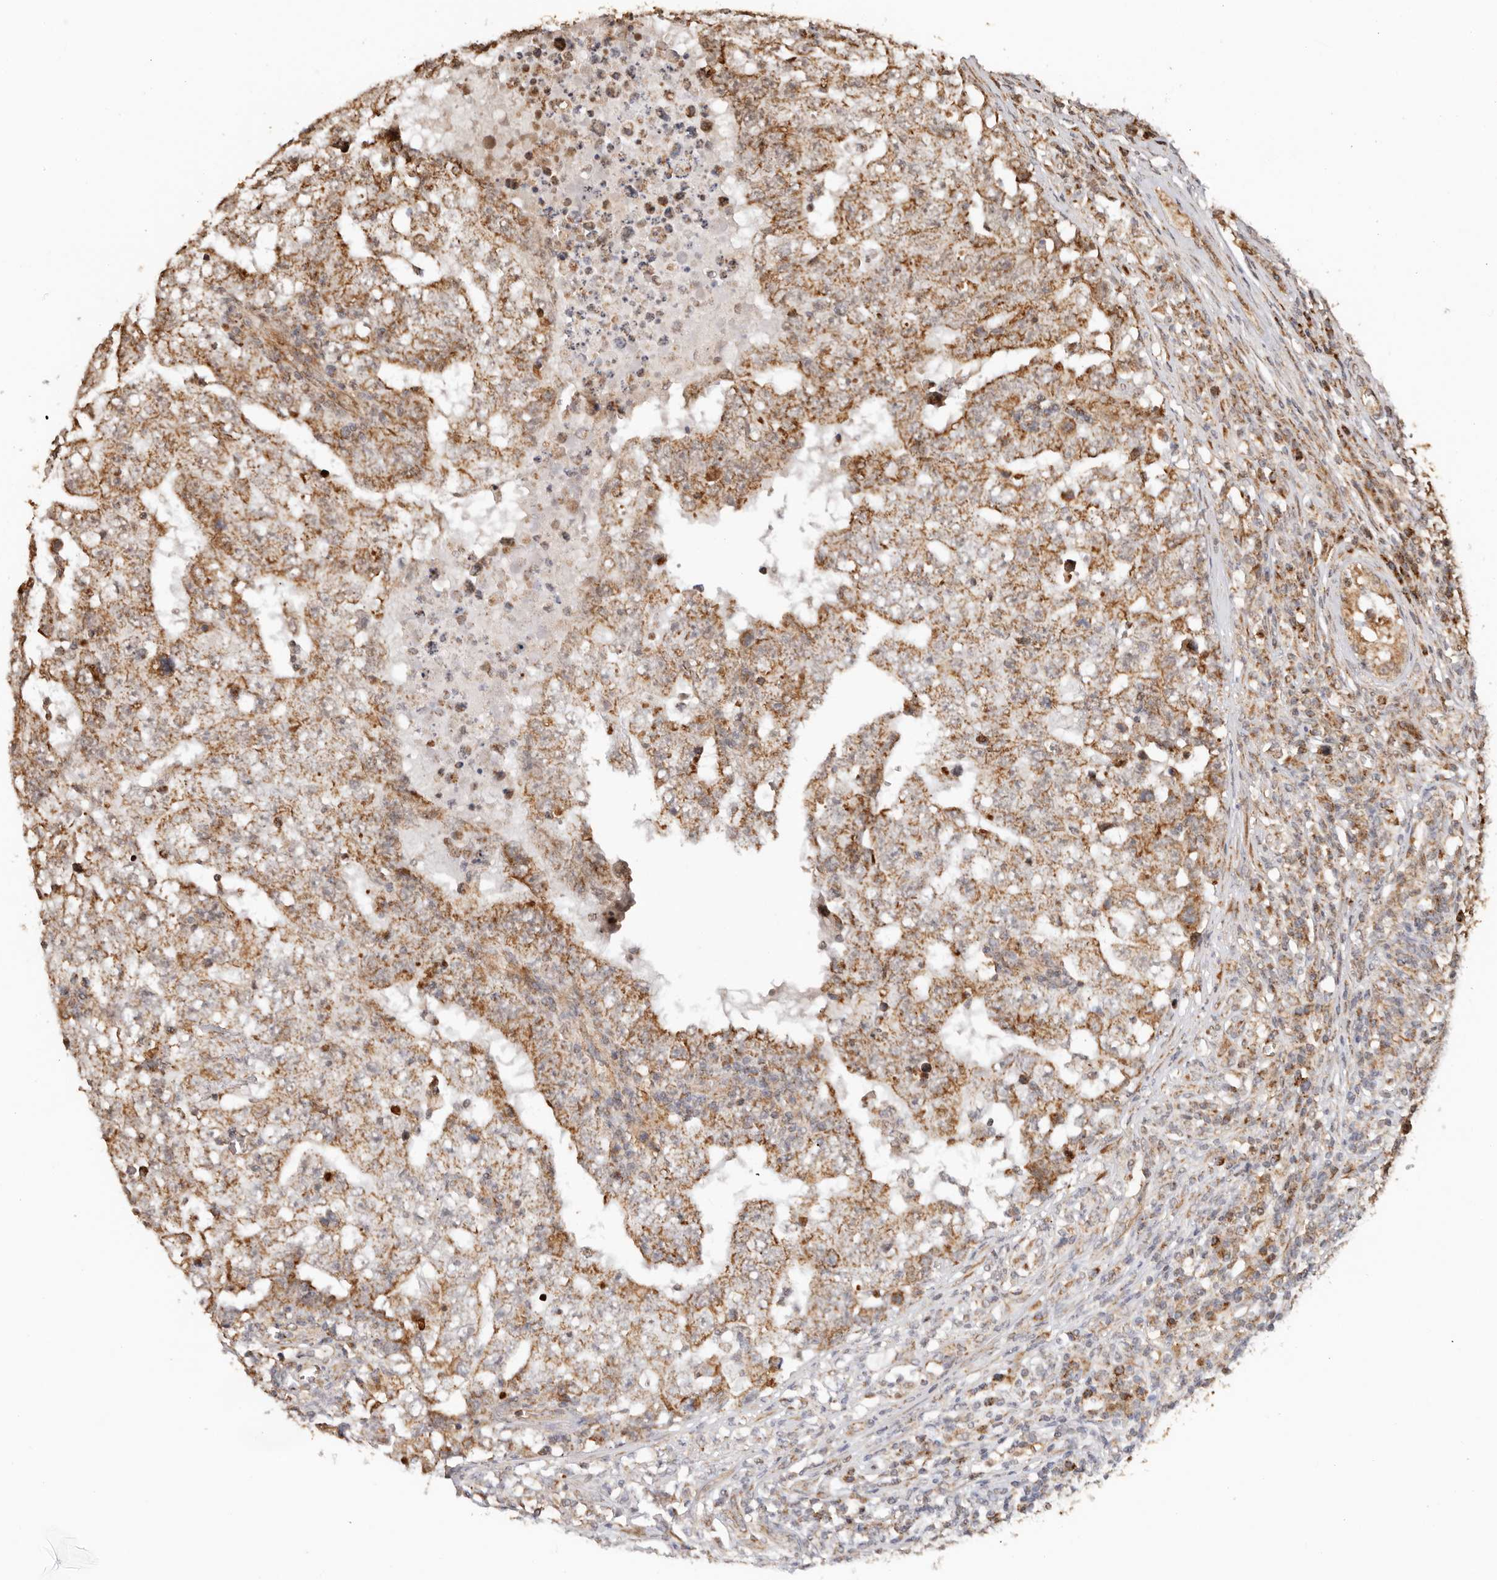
{"staining": {"intensity": "moderate", "quantity": ">75%", "location": "cytoplasmic/membranous"}, "tissue": "testis cancer", "cell_type": "Tumor cells", "image_type": "cancer", "snomed": [{"axis": "morphology", "description": "Carcinoma, Embryonal, NOS"}, {"axis": "topography", "description": "Testis"}], "caption": "Protein staining by immunohistochemistry (IHC) exhibits moderate cytoplasmic/membranous positivity in about >75% of tumor cells in embryonal carcinoma (testis).", "gene": "NDUFB11", "patient": {"sex": "male", "age": 26}}